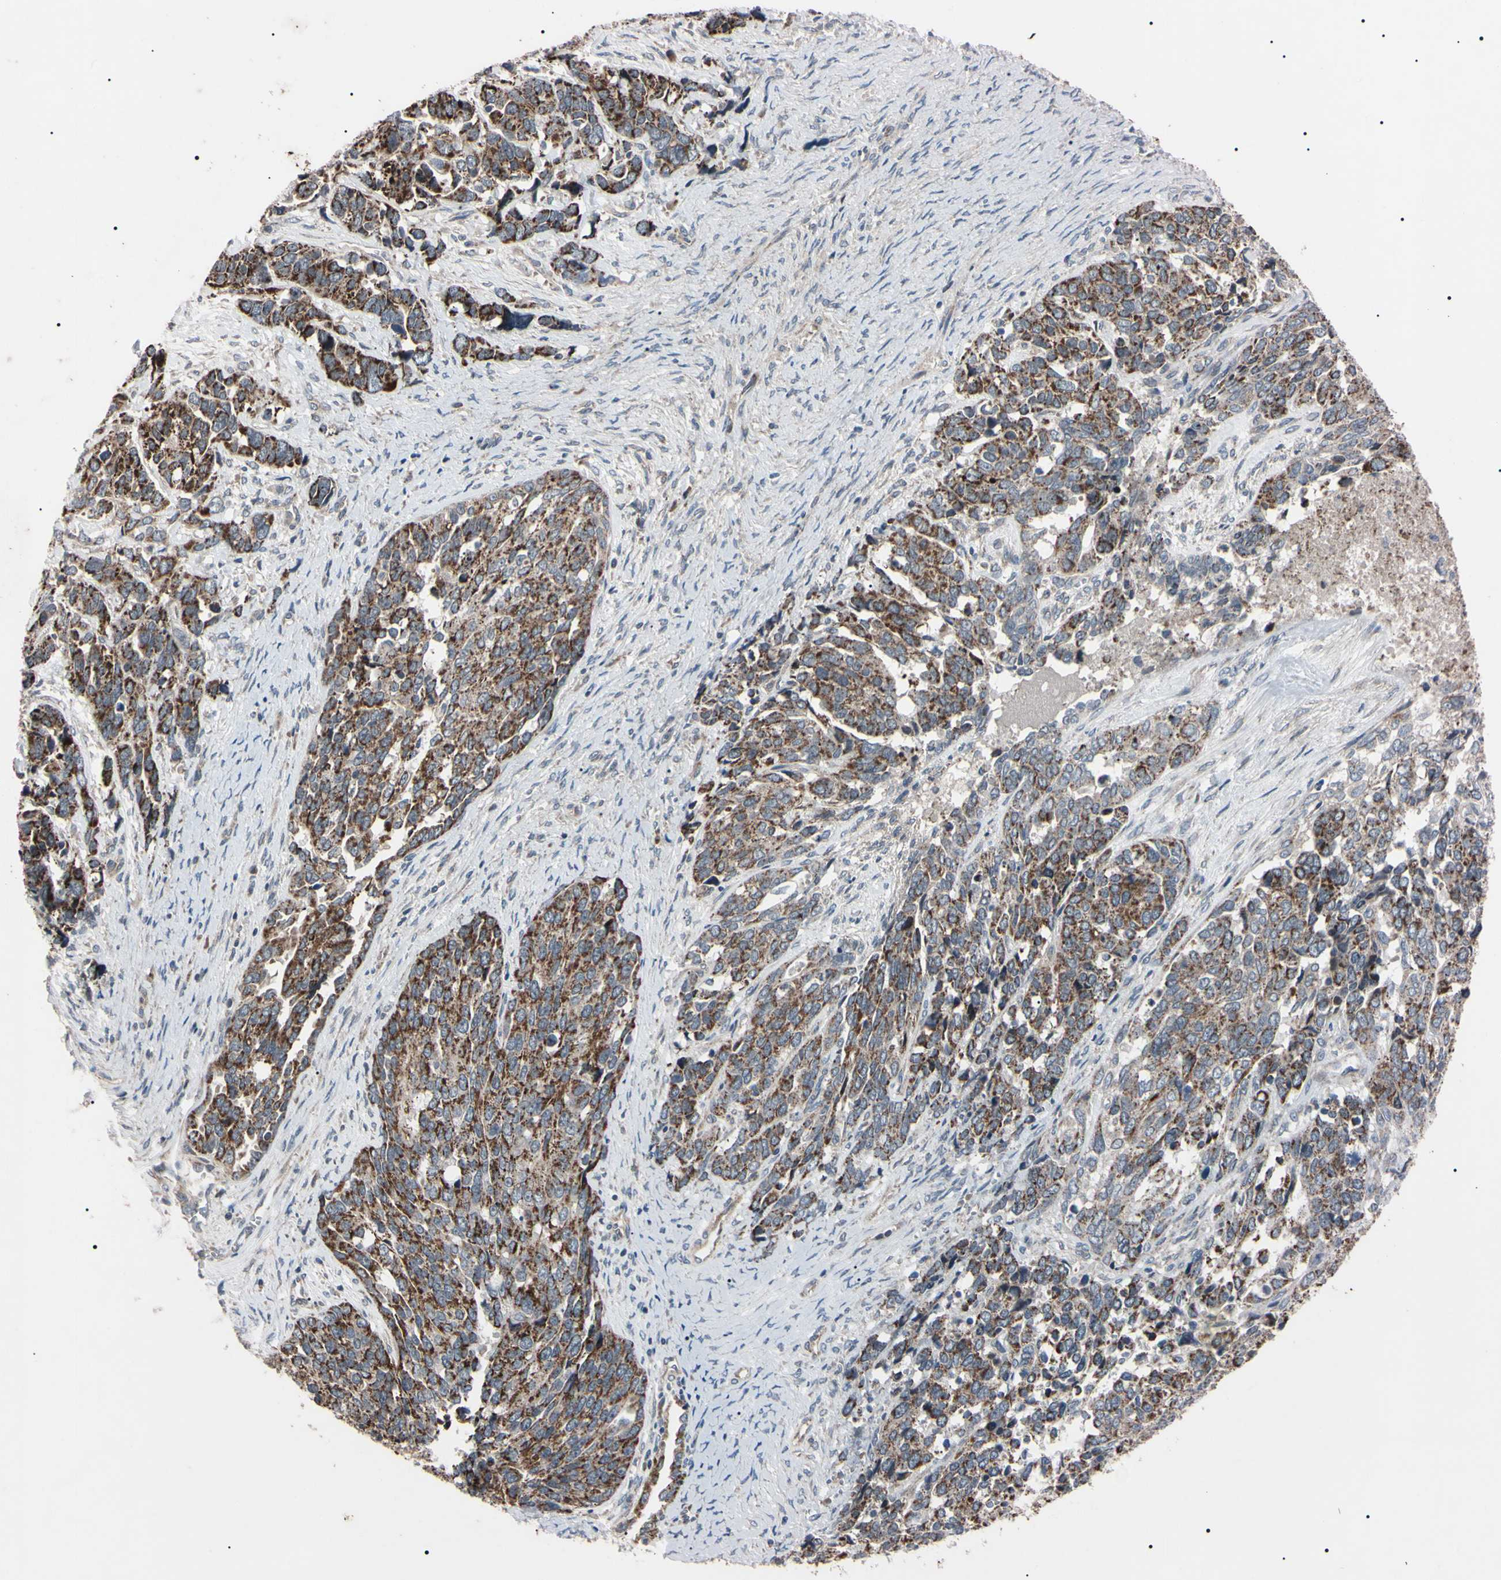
{"staining": {"intensity": "moderate", "quantity": ">75%", "location": "cytoplasmic/membranous"}, "tissue": "ovarian cancer", "cell_type": "Tumor cells", "image_type": "cancer", "snomed": [{"axis": "morphology", "description": "Cystadenocarcinoma, serous, NOS"}, {"axis": "topography", "description": "Ovary"}], "caption": "Serous cystadenocarcinoma (ovarian) was stained to show a protein in brown. There is medium levels of moderate cytoplasmic/membranous staining in approximately >75% of tumor cells.", "gene": "TNFRSF1A", "patient": {"sex": "female", "age": 44}}